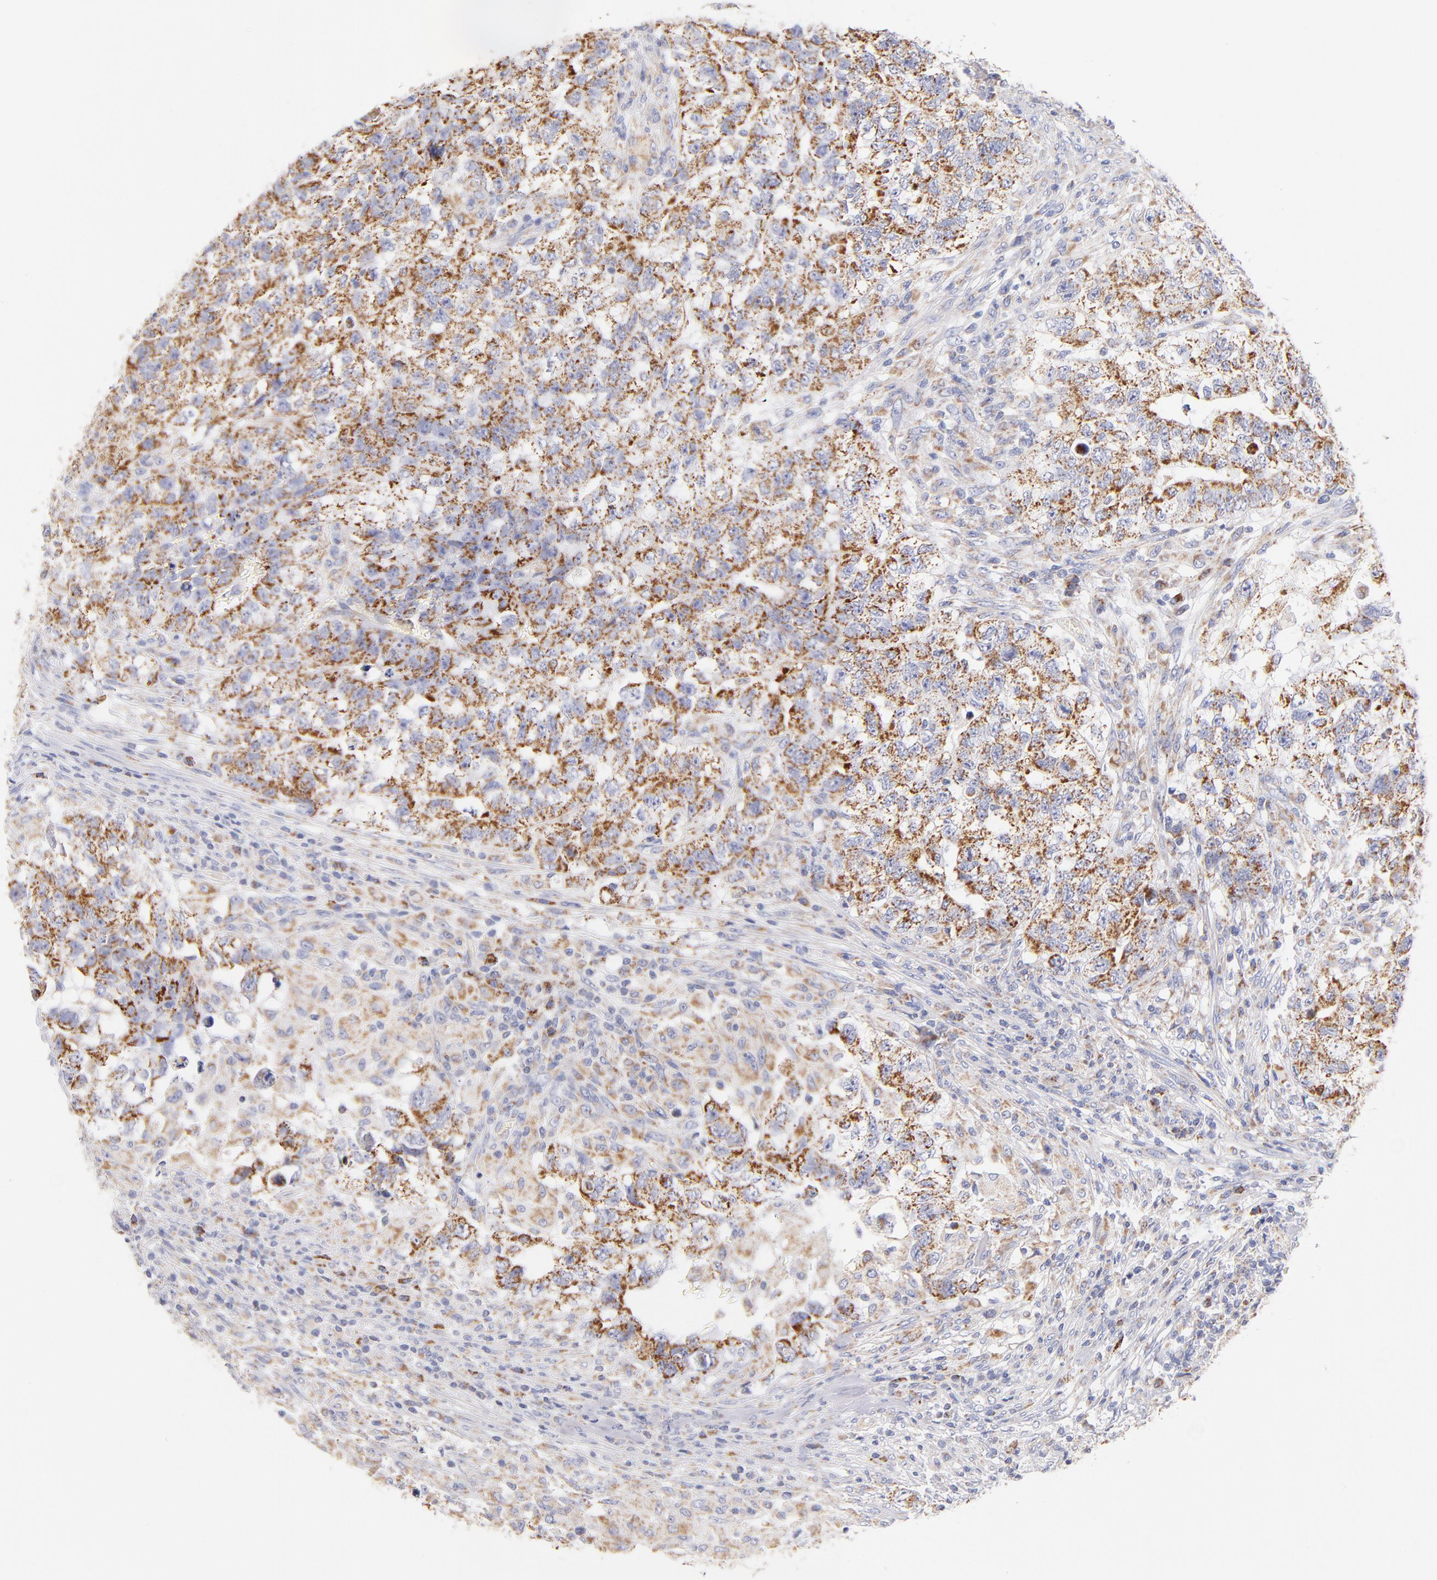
{"staining": {"intensity": "moderate", "quantity": ">75%", "location": "cytoplasmic/membranous"}, "tissue": "testis cancer", "cell_type": "Tumor cells", "image_type": "cancer", "snomed": [{"axis": "morphology", "description": "Carcinoma, Embryonal, NOS"}, {"axis": "topography", "description": "Testis"}], "caption": "High-magnification brightfield microscopy of testis cancer (embryonal carcinoma) stained with DAB (3,3'-diaminobenzidine) (brown) and counterstained with hematoxylin (blue). tumor cells exhibit moderate cytoplasmic/membranous expression is present in about>75% of cells.", "gene": "AIFM1", "patient": {"sex": "male", "age": 21}}